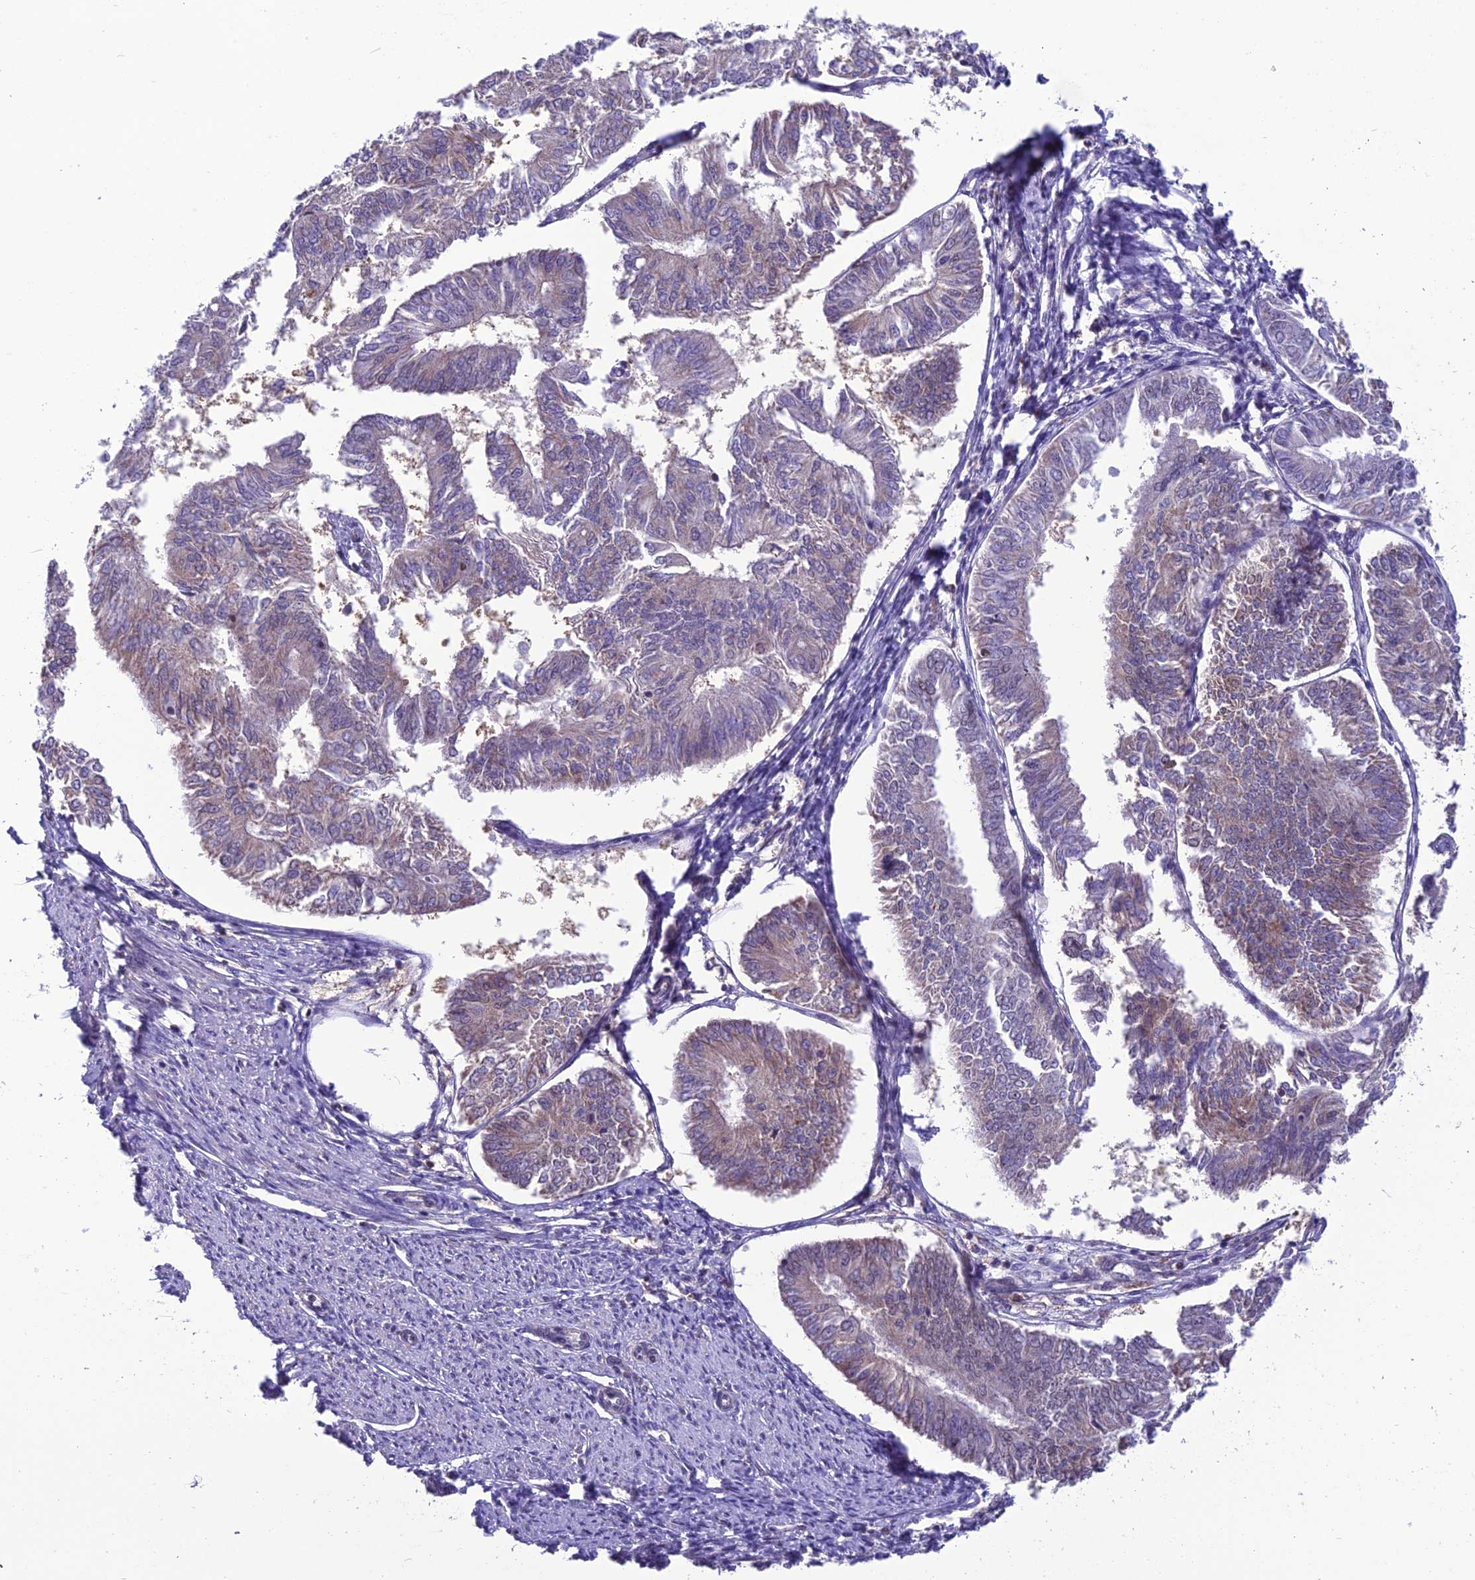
{"staining": {"intensity": "weak", "quantity": "<25%", "location": "cytoplasmic/membranous"}, "tissue": "endometrial cancer", "cell_type": "Tumor cells", "image_type": "cancer", "snomed": [{"axis": "morphology", "description": "Adenocarcinoma, NOS"}, {"axis": "topography", "description": "Endometrium"}], "caption": "The histopathology image shows no significant expression in tumor cells of adenocarcinoma (endometrial). (DAB immunohistochemistry (IHC) visualized using brightfield microscopy, high magnification).", "gene": "MIS12", "patient": {"sex": "female", "age": 58}}